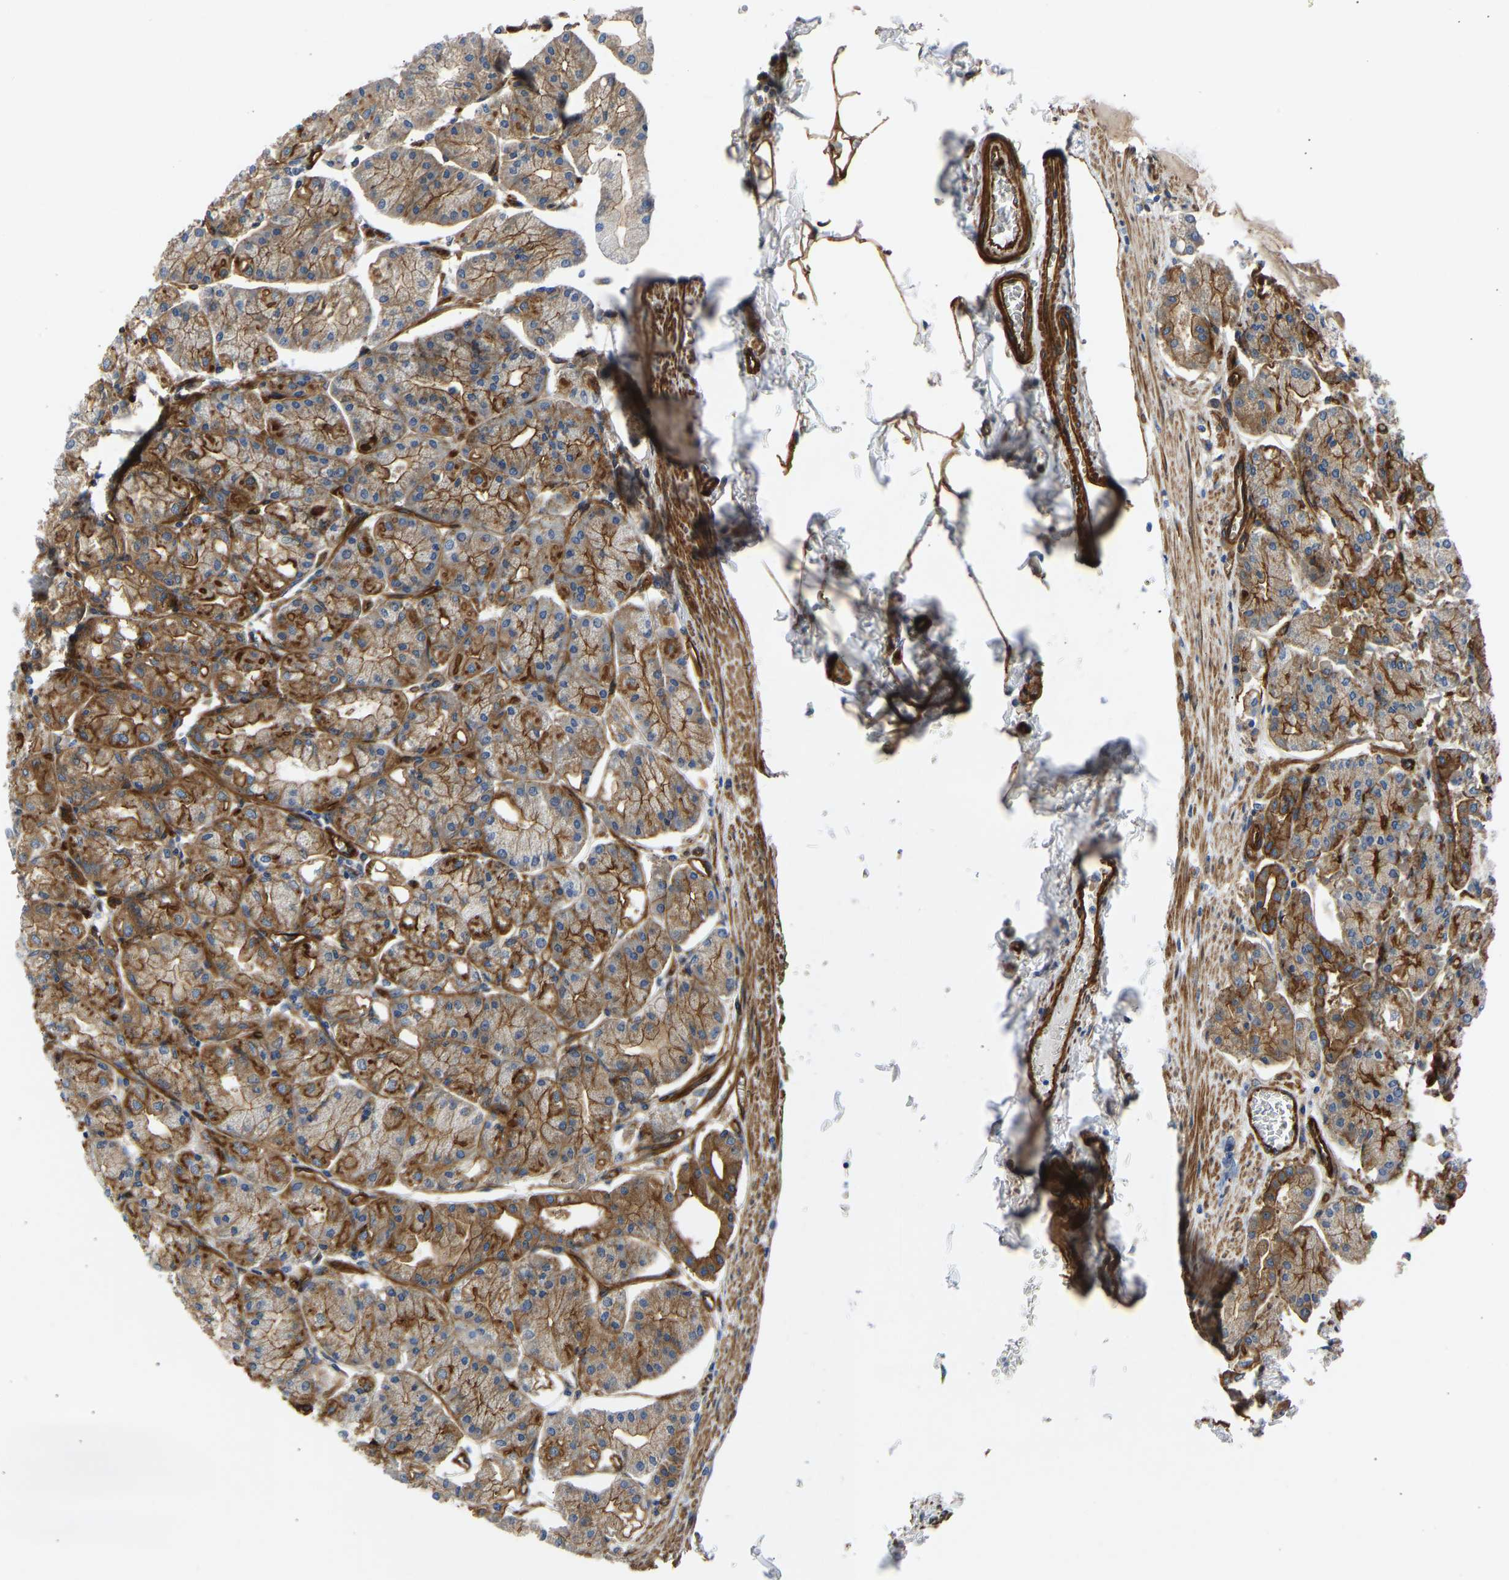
{"staining": {"intensity": "strong", "quantity": ">75%", "location": "cytoplasmic/membranous"}, "tissue": "stomach", "cell_type": "Glandular cells", "image_type": "normal", "snomed": [{"axis": "morphology", "description": "Normal tissue, NOS"}, {"axis": "topography", "description": "Stomach, lower"}], "caption": "Strong cytoplasmic/membranous positivity is appreciated in about >75% of glandular cells in normal stomach.", "gene": "MYO1C", "patient": {"sex": "male", "age": 71}}